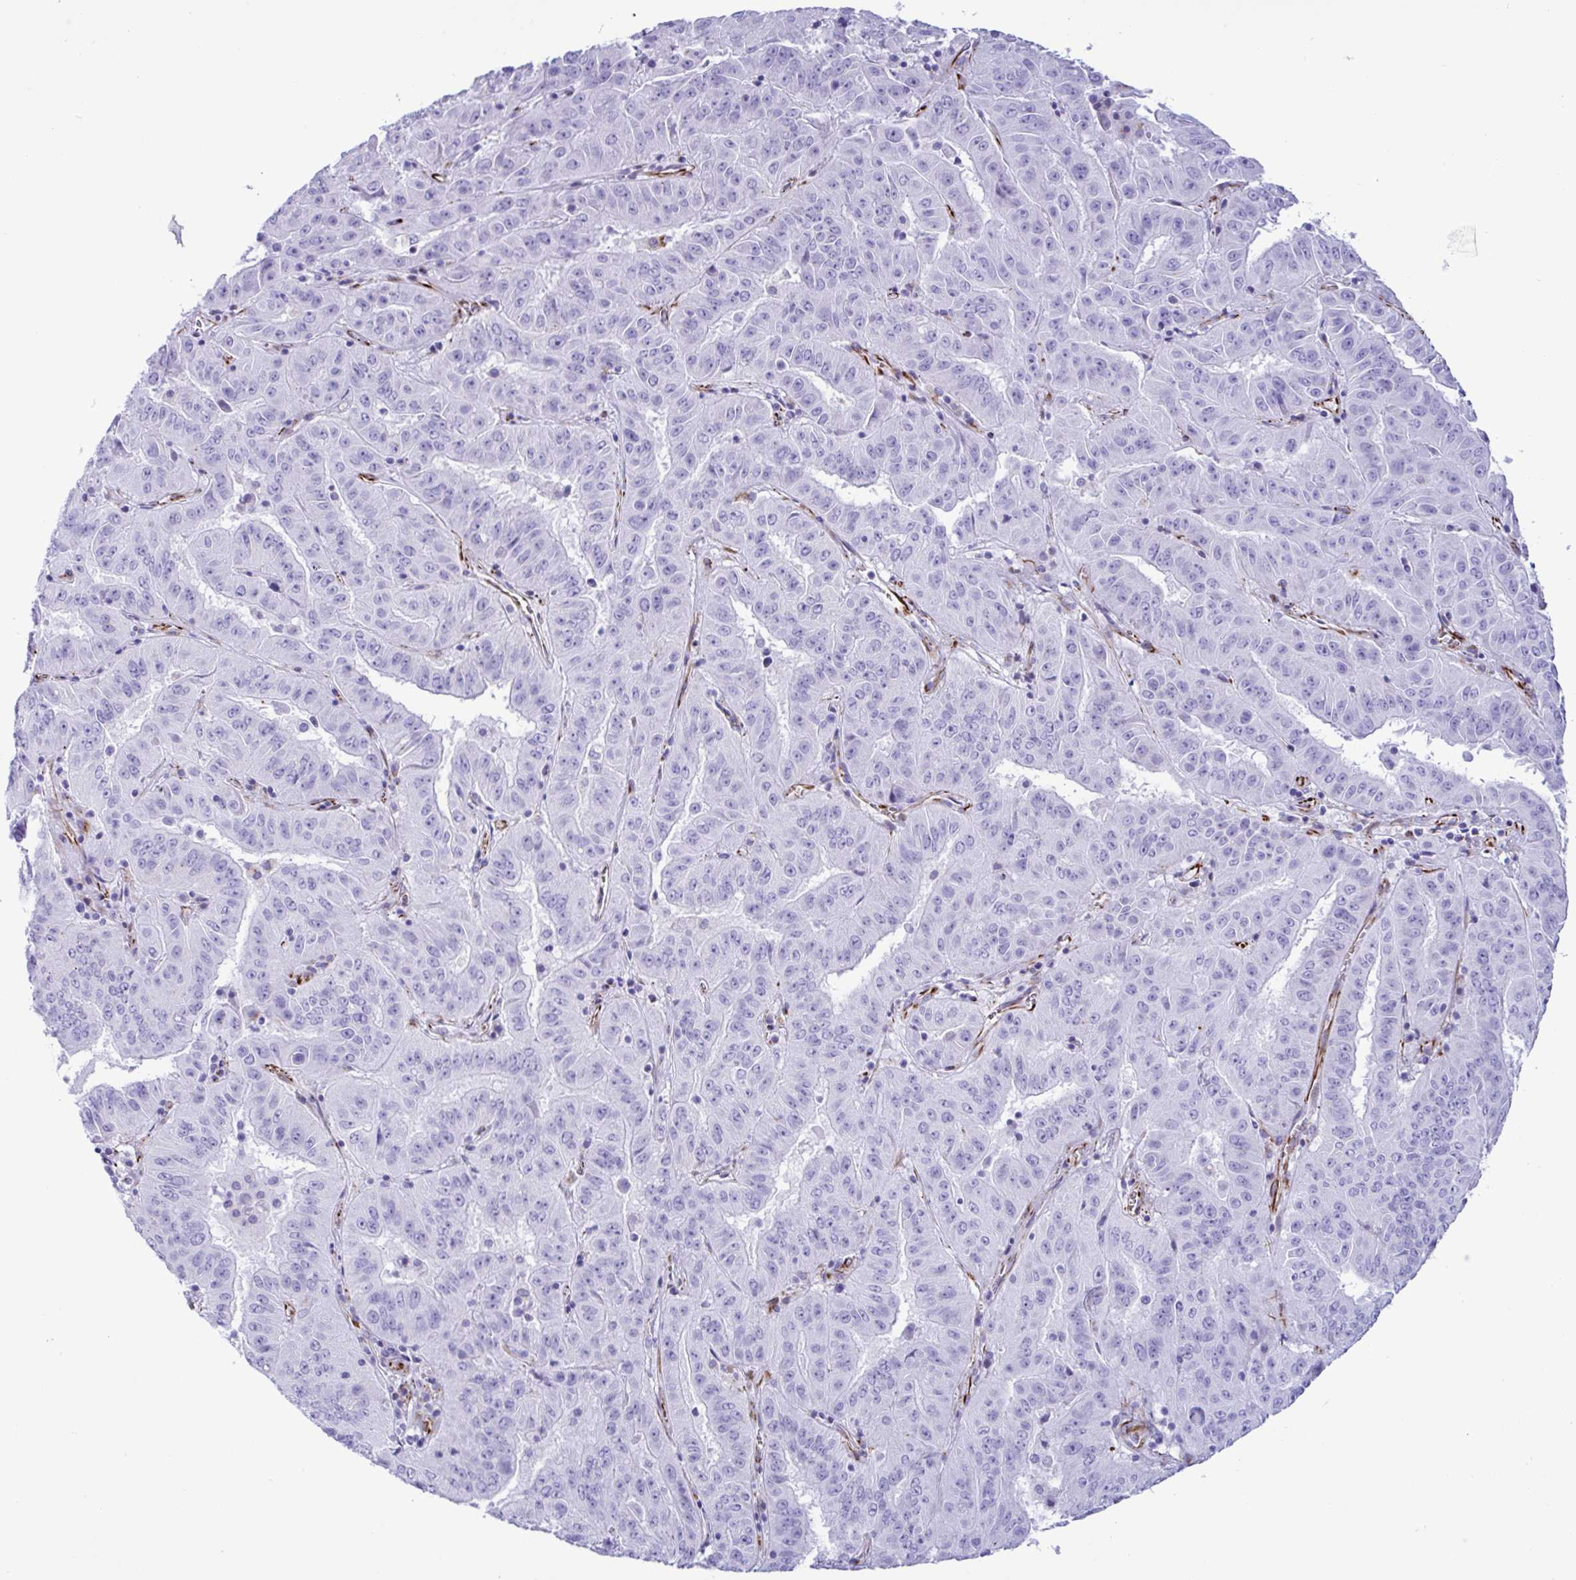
{"staining": {"intensity": "negative", "quantity": "none", "location": "none"}, "tissue": "pancreatic cancer", "cell_type": "Tumor cells", "image_type": "cancer", "snomed": [{"axis": "morphology", "description": "Adenocarcinoma, NOS"}, {"axis": "topography", "description": "Pancreas"}], "caption": "Pancreatic cancer was stained to show a protein in brown. There is no significant positivity in tumor cells. (DAB (3,3'-diaminobenzidine) immunohistochemistry (IHC) with hematoxylin counter stain).", "gene": "SMAD5", "patient": {"sex": "male", "age": 63}}